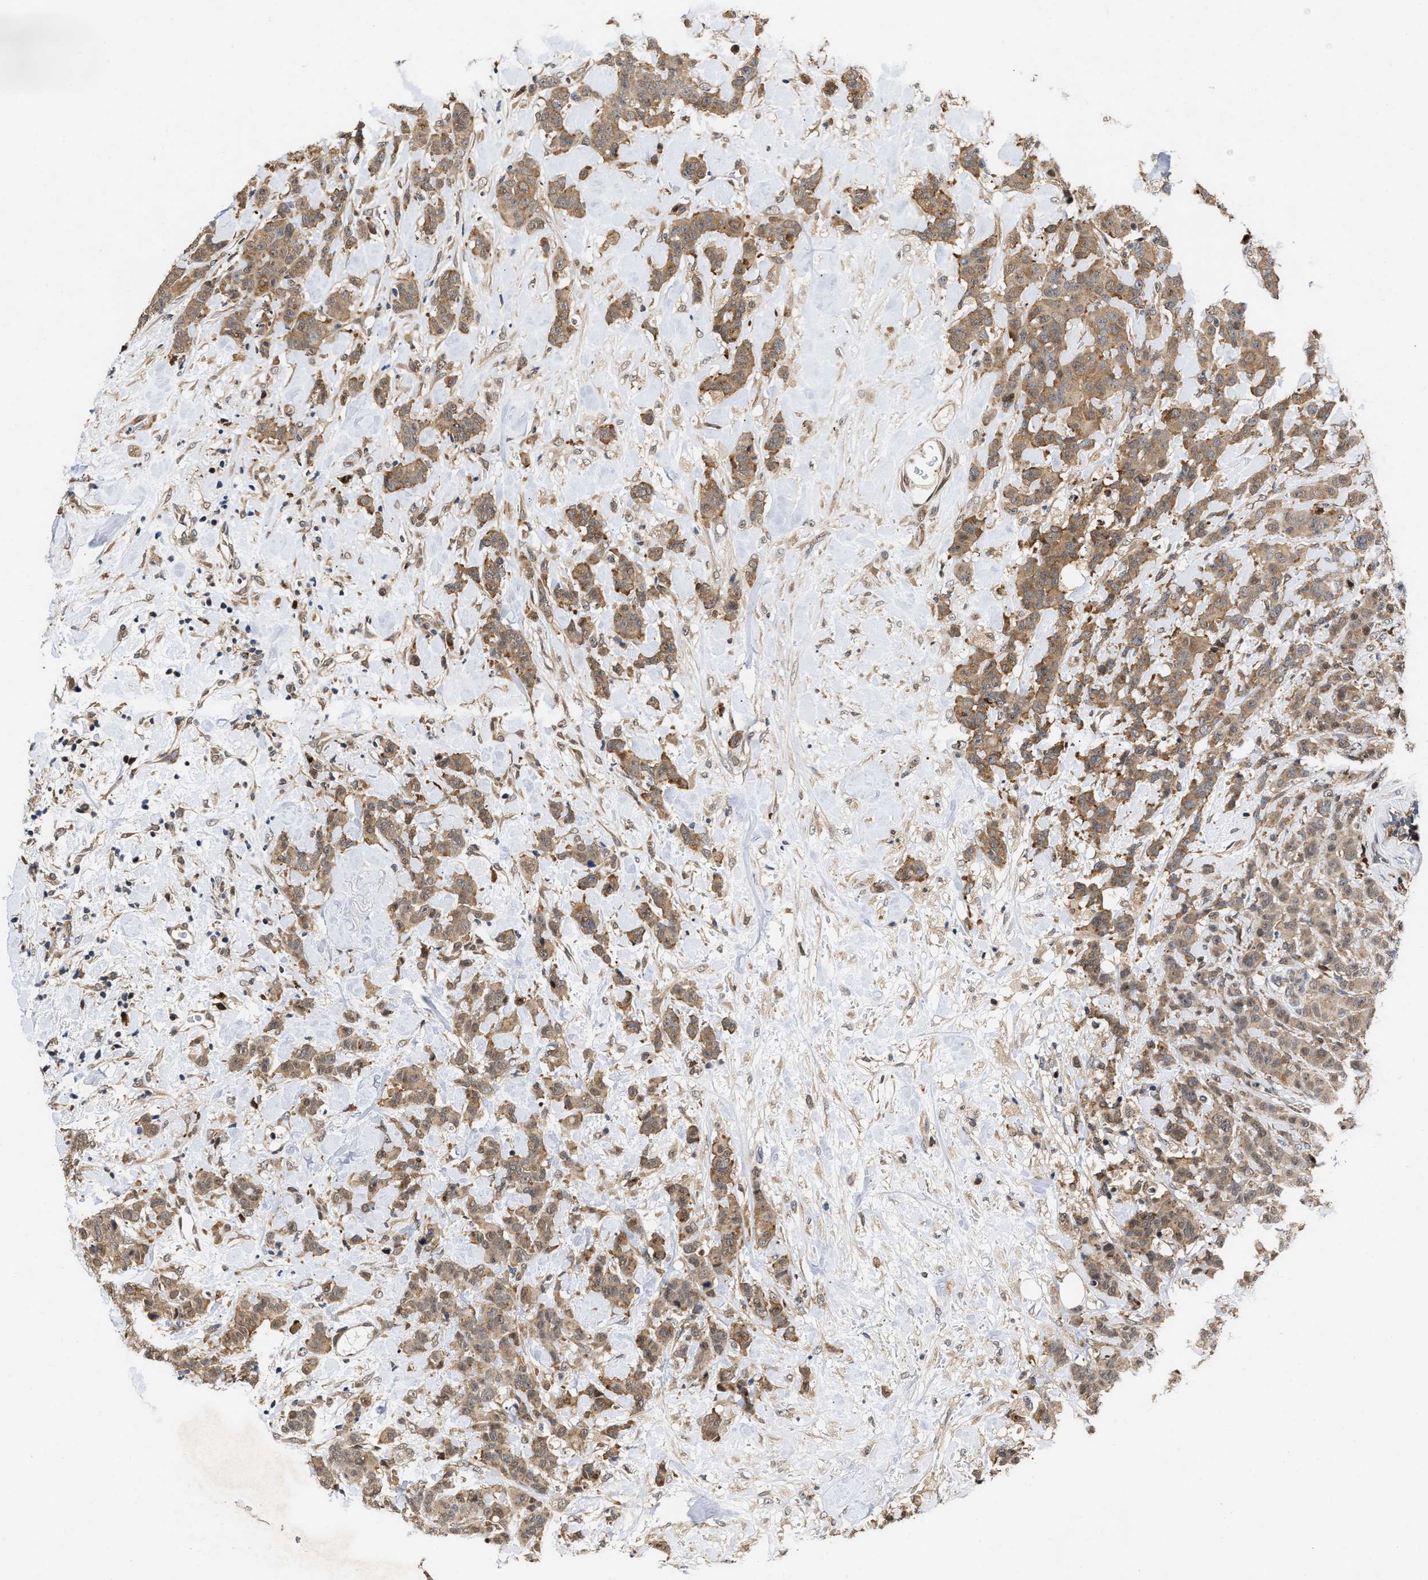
{"staining": {"intensity": "moderate", "quantity": ">75%", "location": "cytoplasmic/membranous"}, "tissue": "breast cancer", "cell_type": "Tumor cells", "image_type": "cancer", "snomed": [{"axis": "morphology", "description": "Normal tissue, NOS"}, {"axis": "morphology", "description": "Duct carcinoma"}, {"axis": "topography", "description": "Breast"}], "caption": "Immunohistochemistry staining of breast cancer, which demonstrates medium levels of moderate cytoplasmic/membranous positivity in approximately >75% of tumor cells indicating moderate cytoplasmic/membranous protein staining. The staining was performed using DAB (brown) for protein detection and nuclei were counterstained in hematoxylin (blue).", "gene": "CLIP2", "patient": {"sex": "female", "age": 40}}